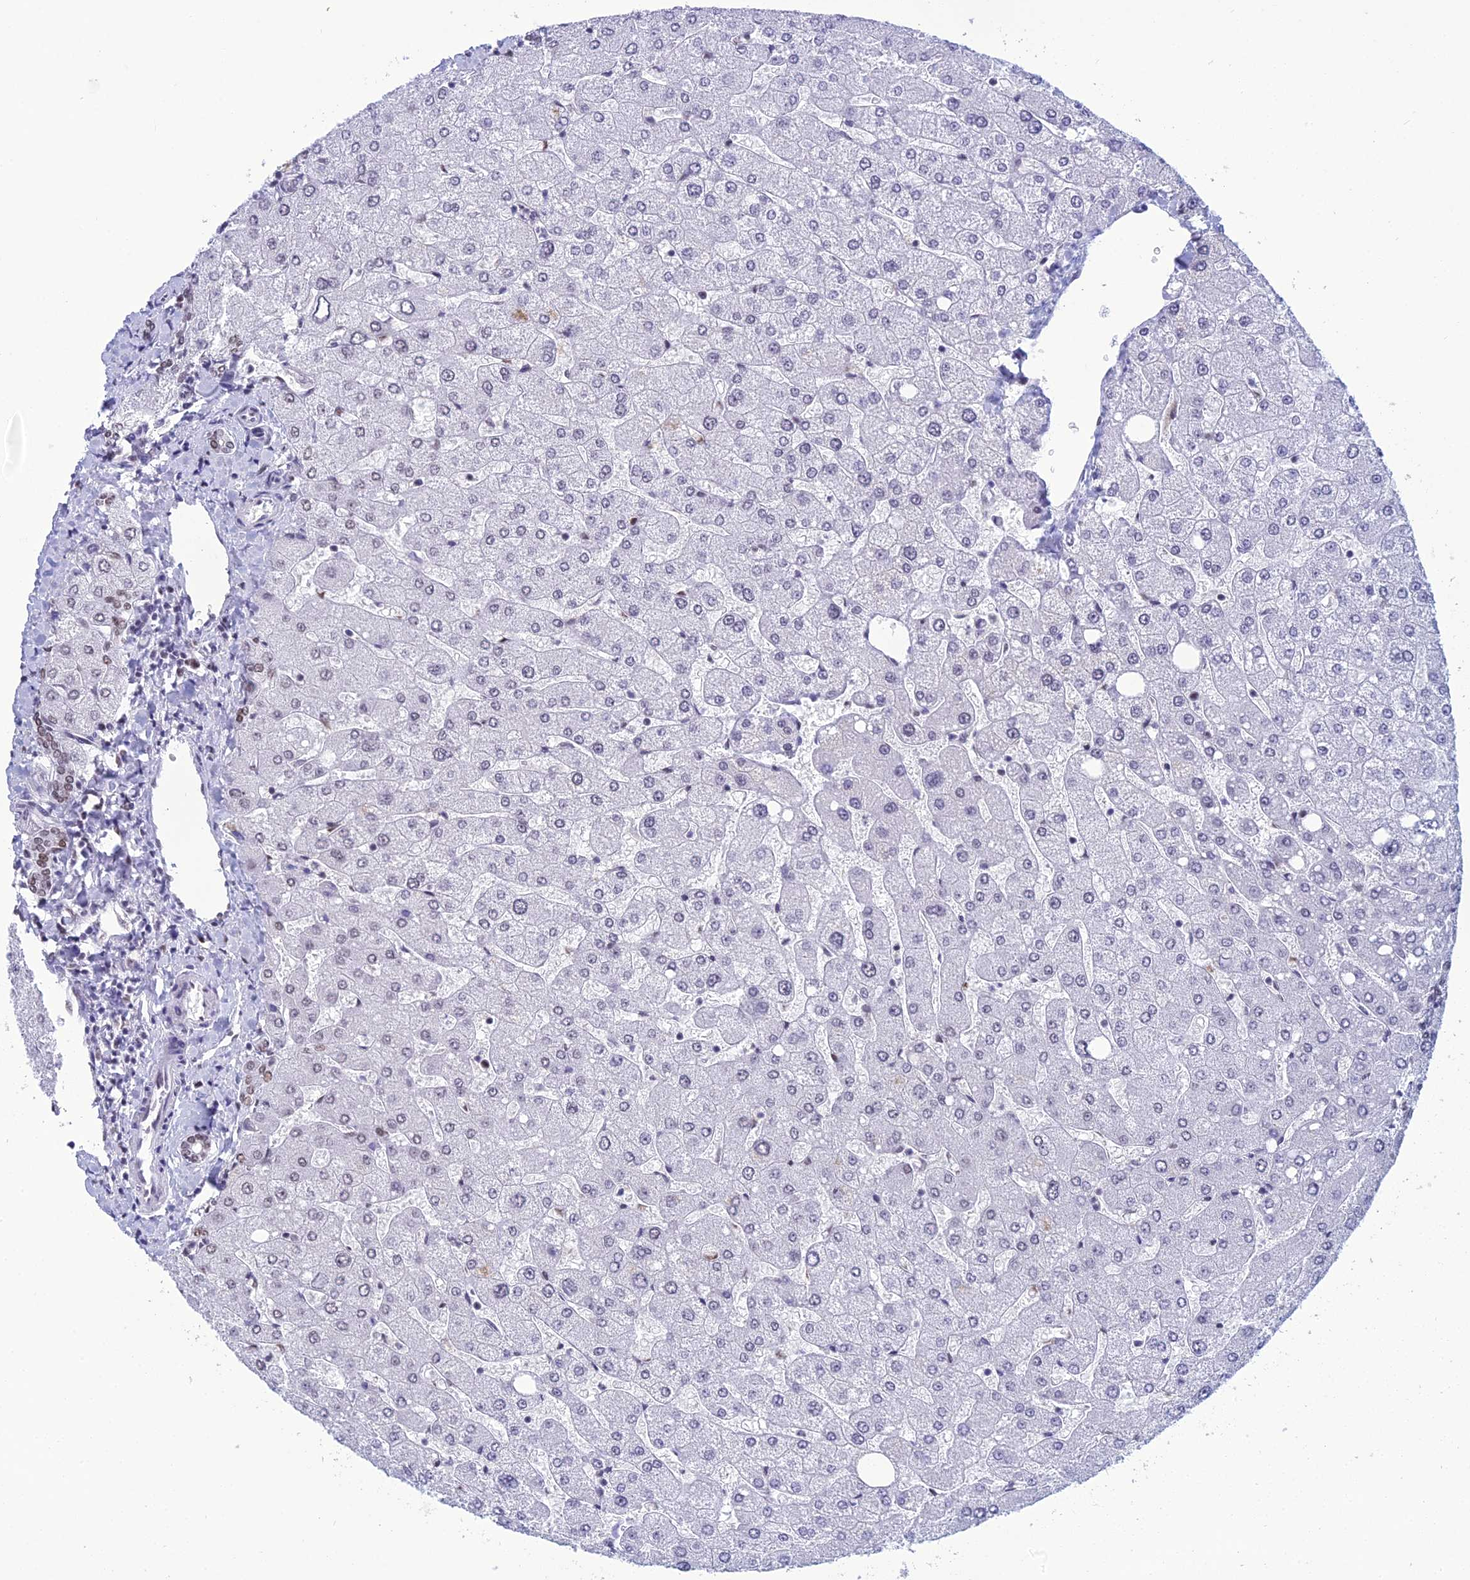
{"staining": {"intensity": "moderate", "quantity": "25%-75%", "location": "nuclear"}, "tissue": "liver", "cell_type": "Cholangiocytes", "image_type": "normal", "snomed": [{"axis": "morphology", "description": "Normal tissue, NOS"}, {"axis": "topography", "description": "Liver"}], "caption": "The micrograph exhibits a brown stain indicating the presence of a protein in the nuclear of cholangiocytes in liver. (DAB IHC with brightfield microscopy, high magnification).", "gene": "PRAMEF12", "patient": {"sex": "male", "age": 55}}